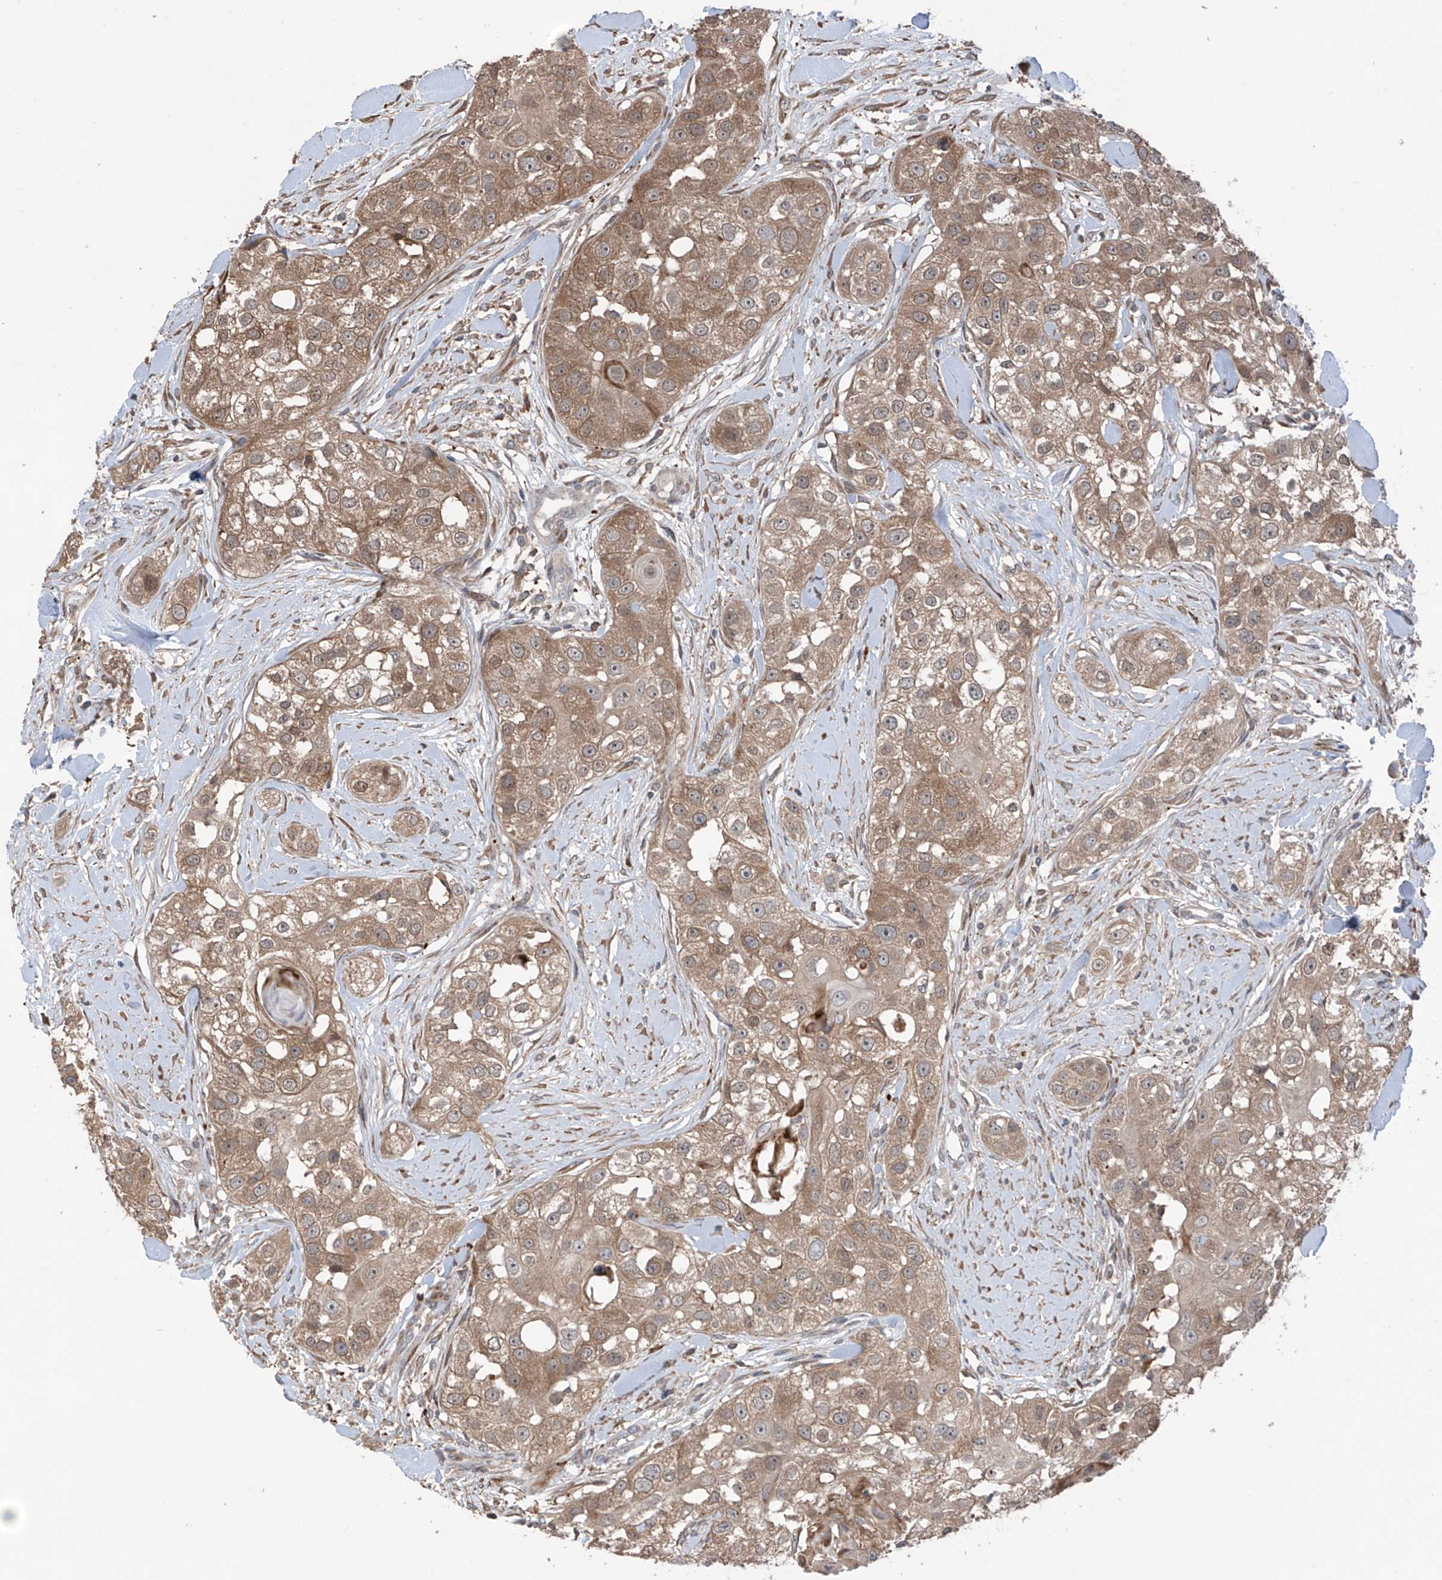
{"staining": {"intensity": "moderate", "quantity": ">75%", "location": "cytoplasmic/membranous"}, "tissue": "head and neck cancer", "cell_type": "Tumor cells", "image_type": "cancer", "snomed": [{"axis": "morphology", "description": "Normal tissue, NOS"}, {"axis": "morphology", "description": "Squamous cell carcinoma, NOS"}, {"axis": "topography", "description": "Skeletal muscle"}, {"axis": "topography", "description": "Head-Neck"}], "caption": "This is an image of IHC staining of head and neck cancer, which shows moderate positivity in the cytoplasmic/membranous of tumor cells.", "gene": "SAMD3", "patient": {"sex": "male", "age": 51}}